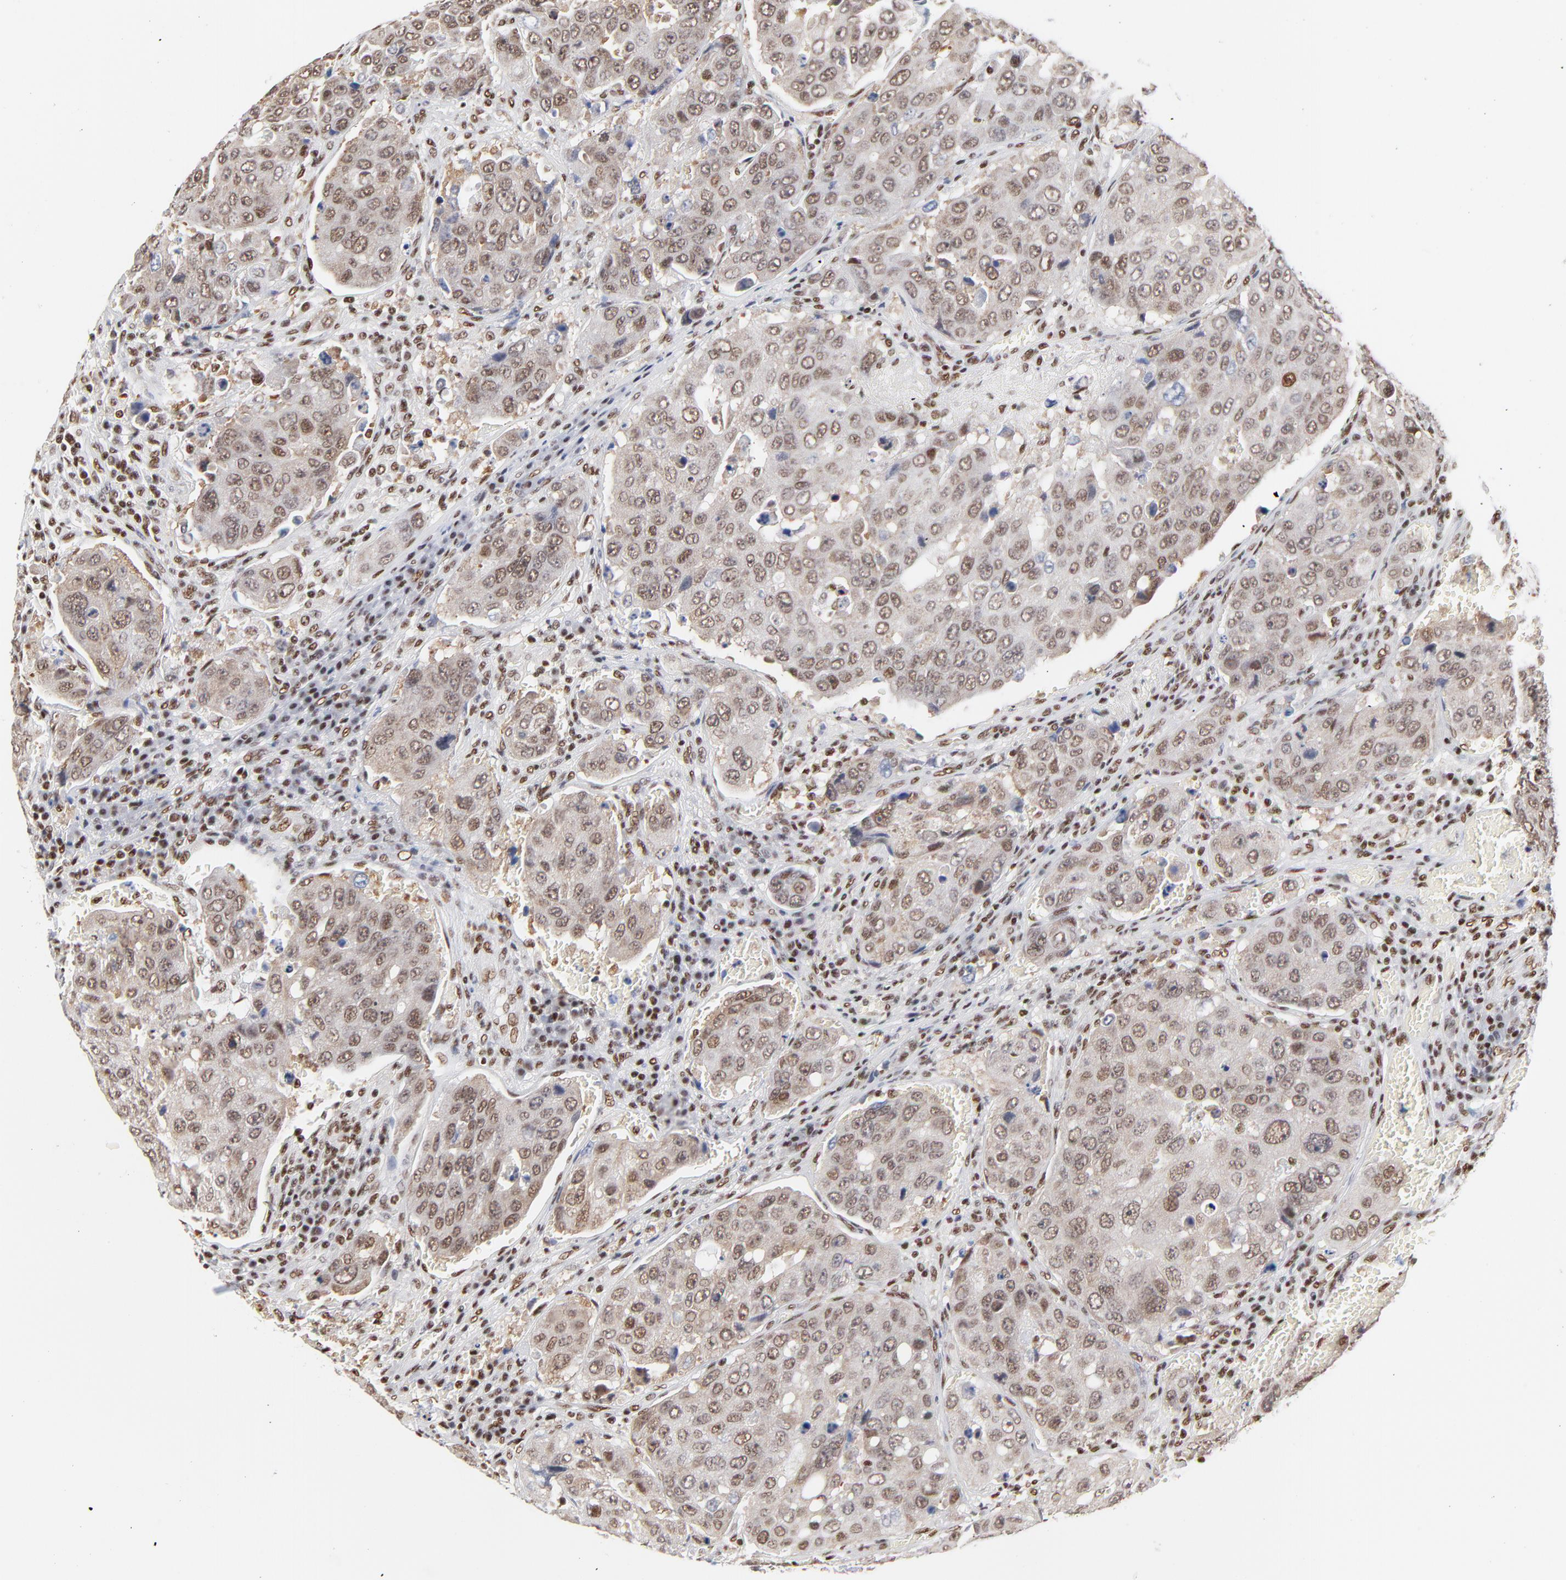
{"staining": {"intensity": "moderate", "quantity": ">75%", "location": "nuclear"}, "tissue": "urothelial cancer", "cell_type": "Tumor cells", "image_type": "cancer", "snomed": [{"axis": "morphology", "description": "Urothelial carcinoma, High grade"}, {"axis": "topography", "description": "Lymph node"}, {"axis": "topography", "description": "Urinary bladder"}], "caption": "A brown stain shows moderate nuclear positivity of a protein in human urothelial cancer tumor cells.", "gene": "CREB1", "patient": {"sex": "male", "age": 51}}